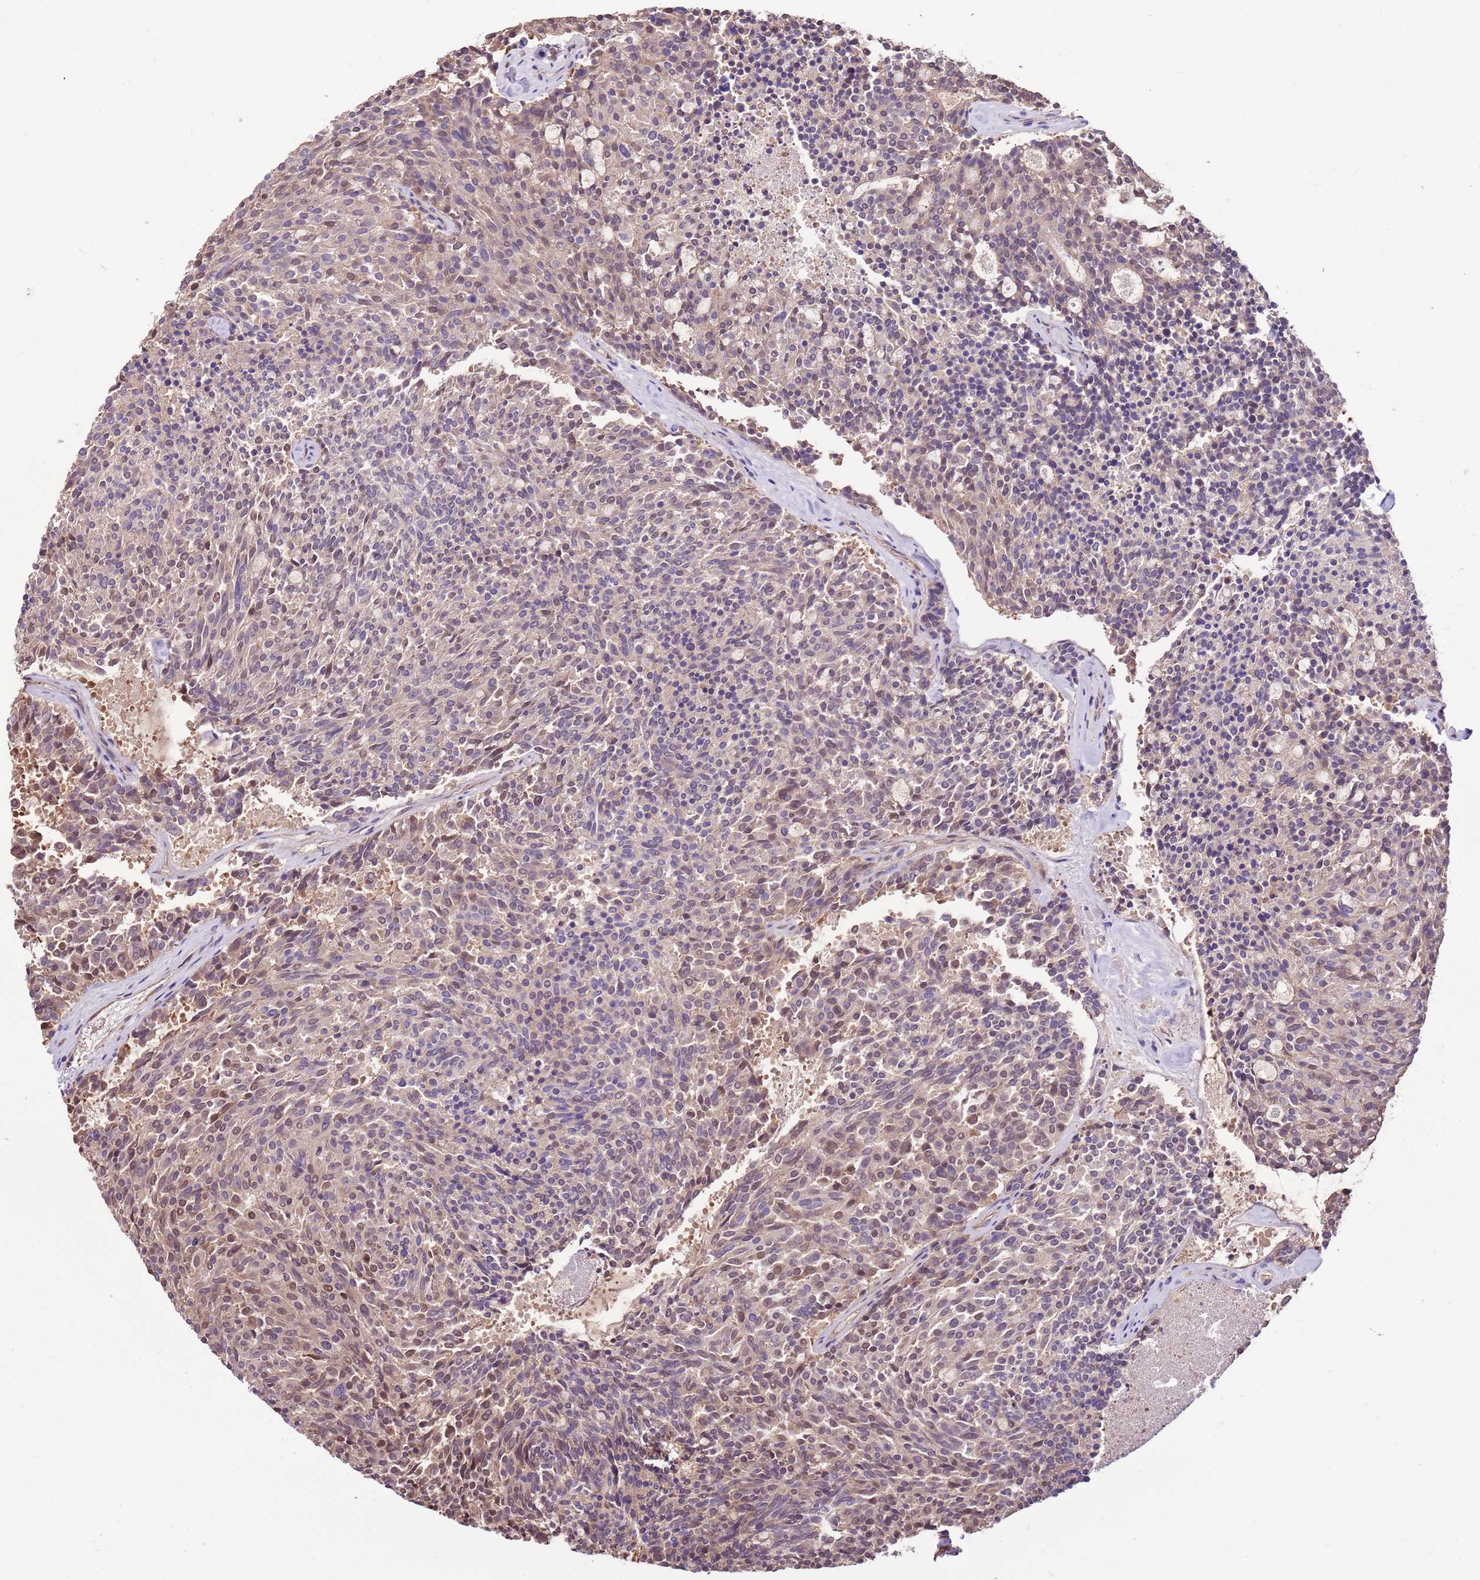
{"staining": {"intensity": "weak", "quantity": "<25%", "location": "nuclear"}, "tissue": "carcinoid", "cell_type": "Tumor cells", "image_type": "cancer", "snomed": [{"axis": "morphology", "description": "Carcinoid, malignant, NOS"}, {"axis": "topography", "description": "Pancreas"}], "caption": "Tumor cells show no significant protein positivity in carcinoid.", "gene": "BBS5", "patient": {"sex": "female", "age": 54}}